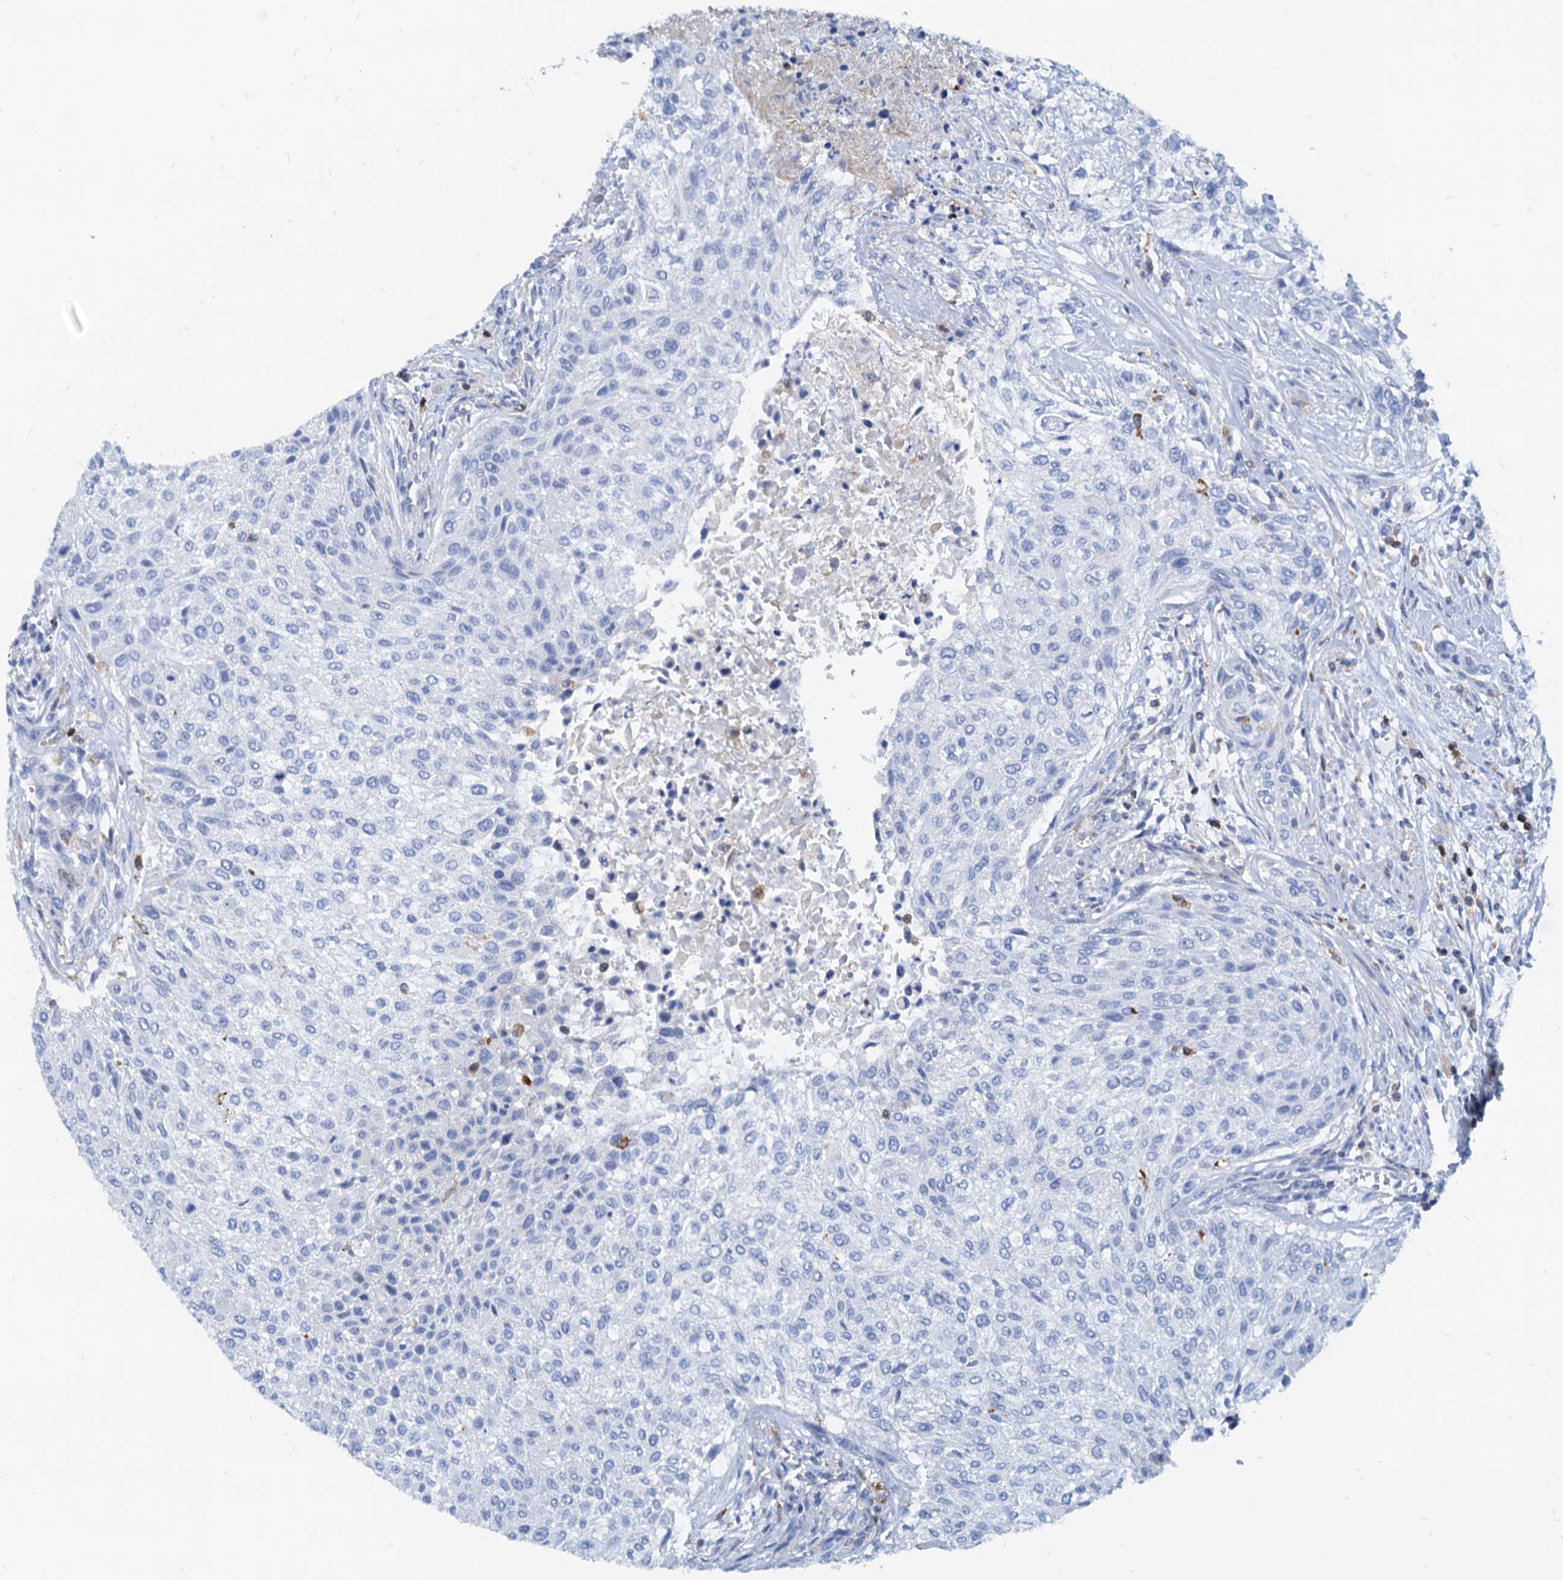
{"staining": {"intensity": "negative", "quantity": "none", "location": "none"}, "tissue": "urothelial cancer", "cell_type": "Tumor cells", "image_type": "cancer", "snomed": [{"axis": "morphology", "description": "Normal tissue, NOS"}, {"axis": "morphology", "description": "Urothelial carcinoma, NOS"}, {"axis": "topography", "description": "Urinary bladder"}, {"axis": "topography", "description": "Peripheral nerve tissue"}], "caption": "Tumor cells show no significant staining in transitional cell carcinoma. (DAB immunohistochemistry, high magnification).", "gene": "LCP2", "patient": {"sex": "male", "age": 35}}